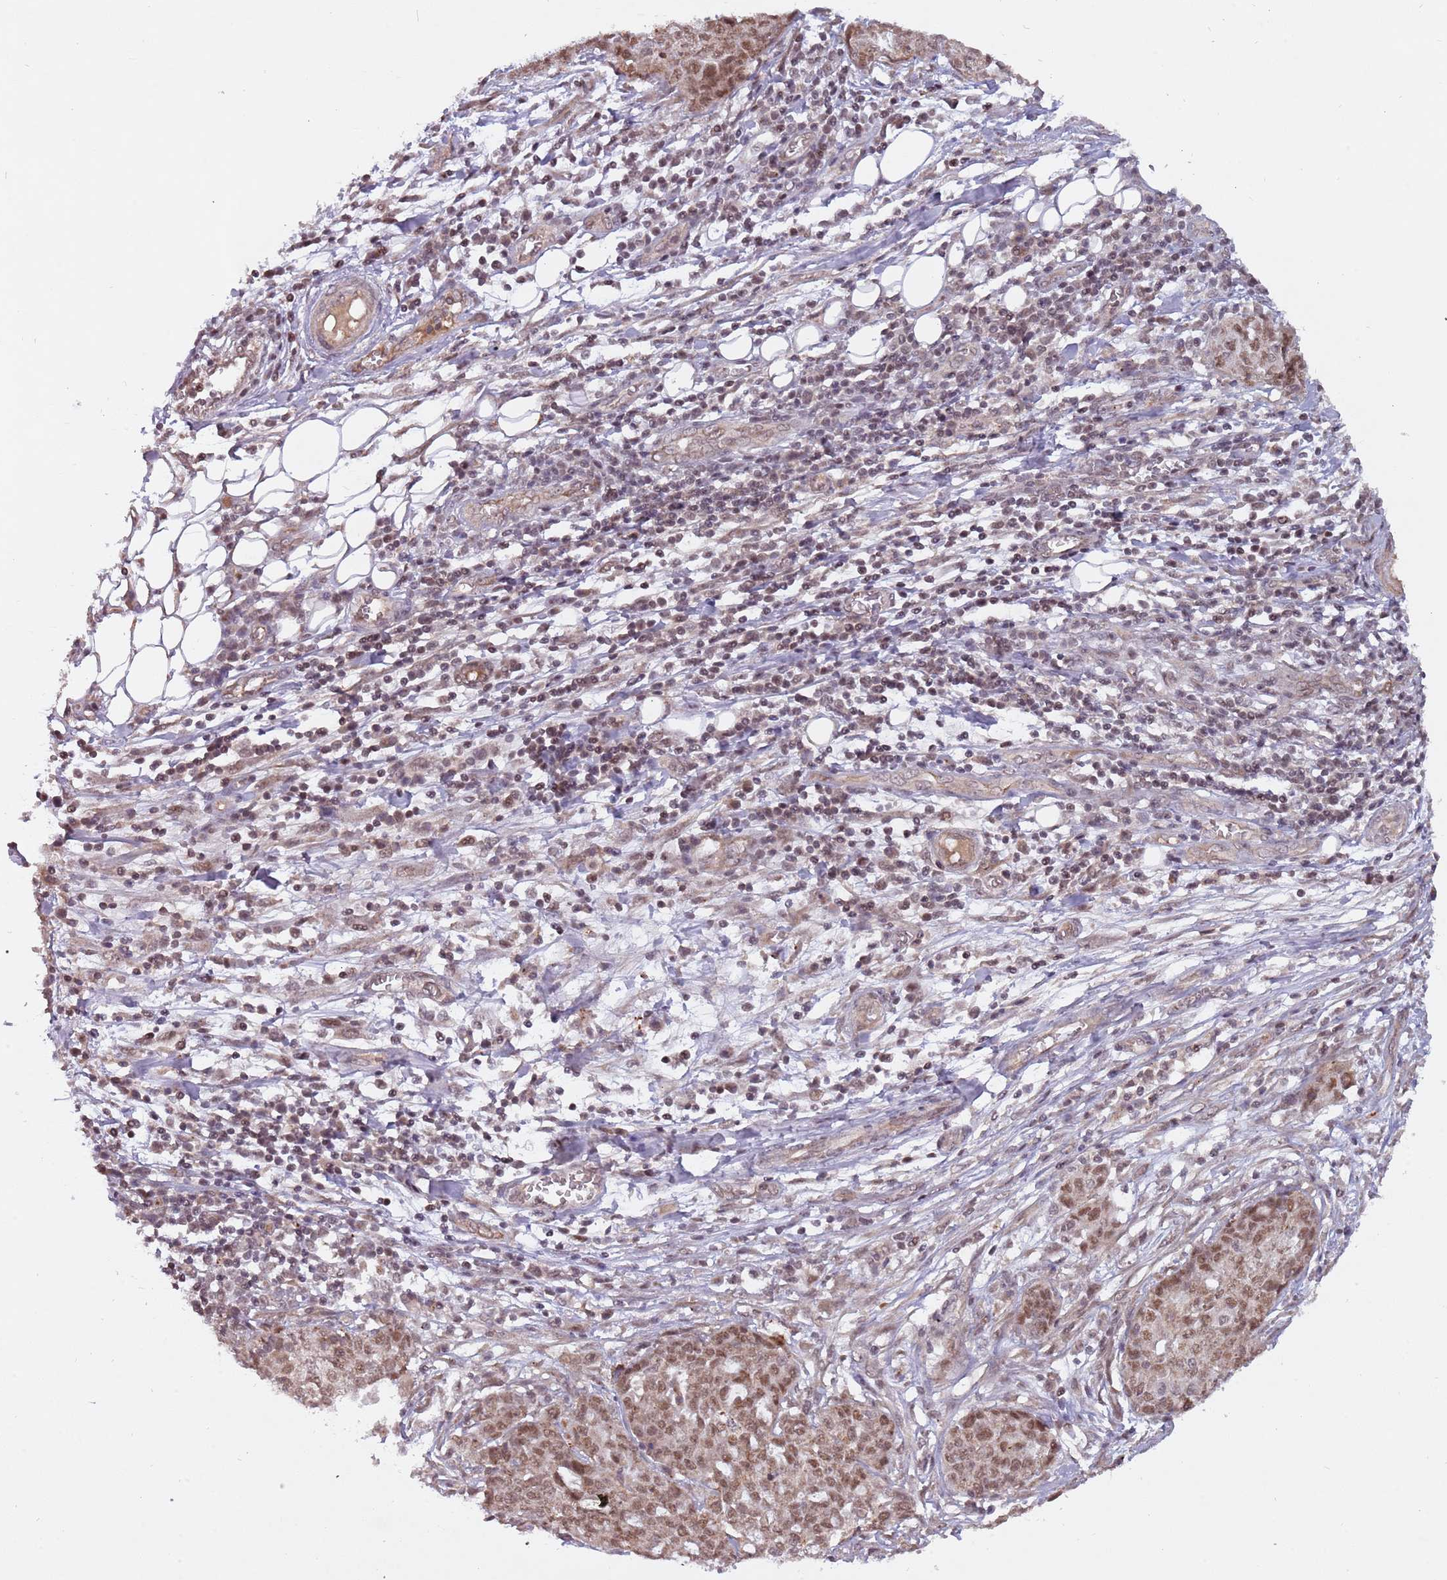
{"staining": {"intensity": "moderate", "quantity": ">75%", "location": "nuclear"}, "tissue": "ovarian cancer", "cell_type": "Tumor cells", "image_type": "cancer", "snomed": [{"axis": "morphology", "description": "Cystadenocarcinoma, serous, NOS"}, {"axis": "topography", "description": "Soft tissue"}, {"axis": "topography", "description": "Ovary"}], "caption": "Moderate nuclear protein positivity is appreciated in about >75% of tumor cells in serous cystadenocarcinoma (ovarian).", "gene": "SUDS3", "patient": {"sex": "female", "age": 57}}